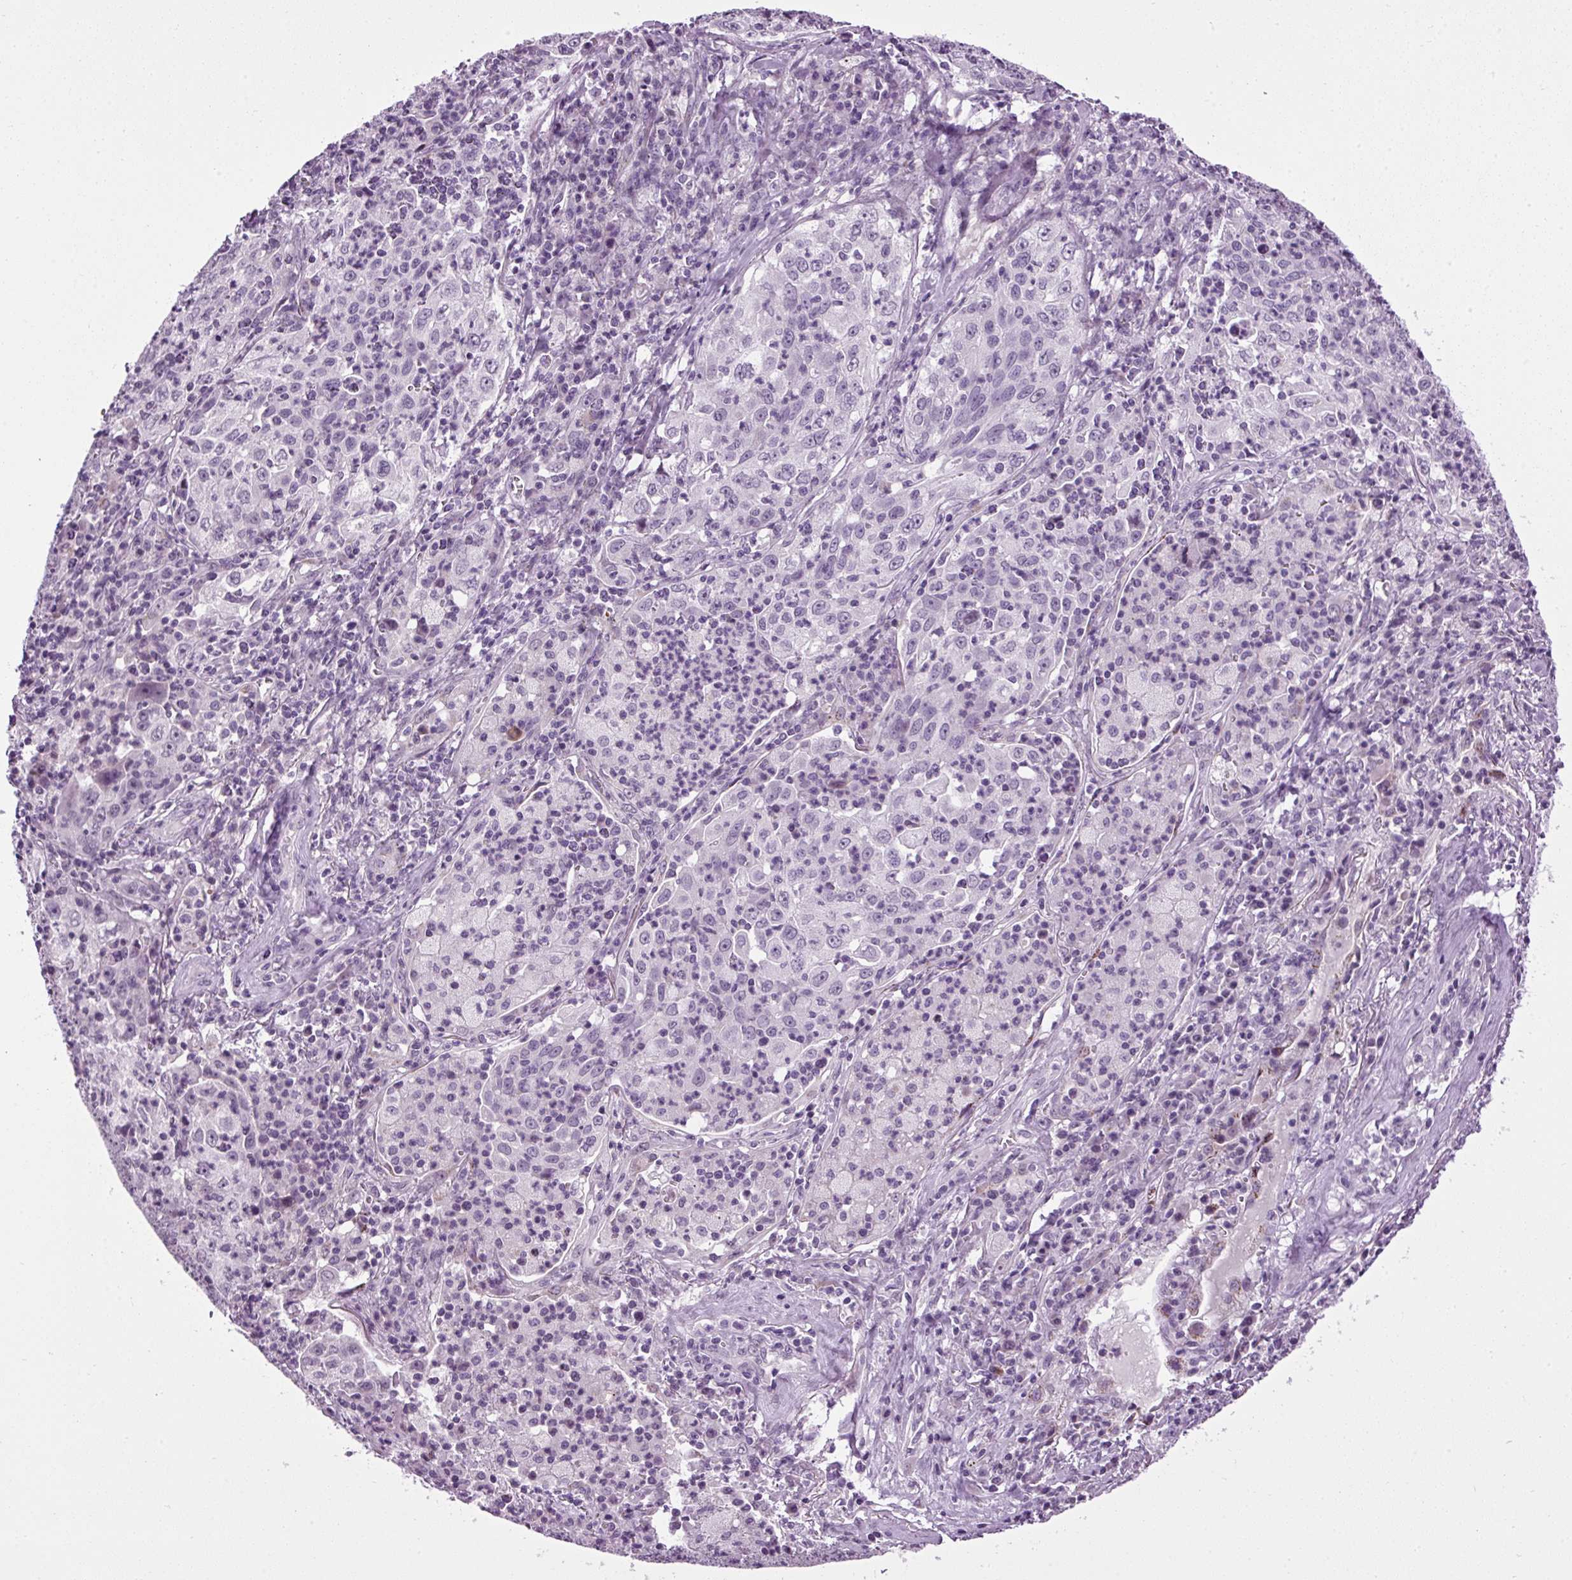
{"staining": {"intensity": "negative", "quantity": "none", "location": "none"}, "tissue": "lung cancer", "cell_type": "Tumor cells", "image_type": "cancer", "snomed": [{"axis": "morphology", "description": "Squamous cell carcinoma, NOS"}, {"axis": "topography", "description": "Lung"}], "caption": "Protein analysis of lung squamous cell carcinoma shows no significant expression in tumor cells. (Brightfield microscopy of DAB IHC at high magnification).", "gene": "A1CF", "patient": {"sex": "male", "age": 71}}